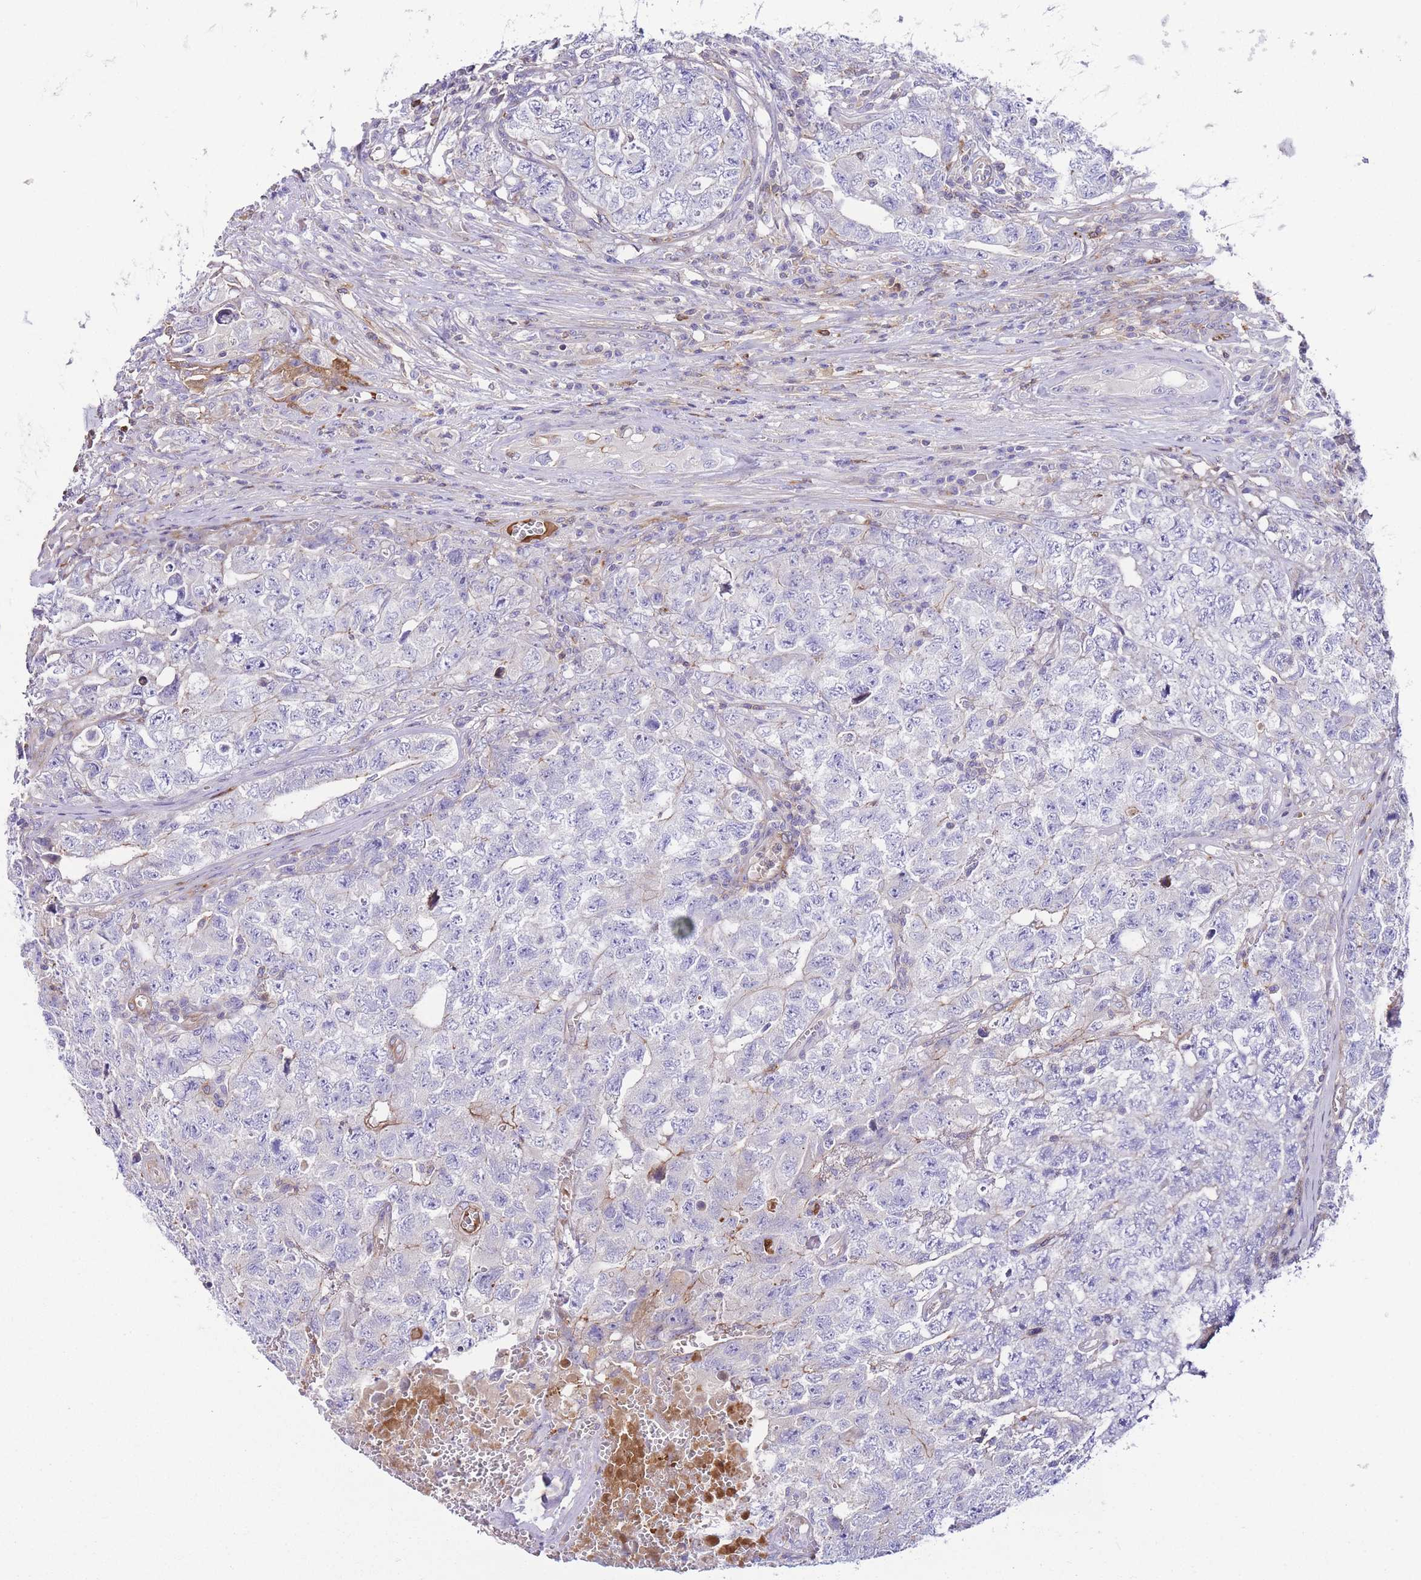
{"staining": {"intensity": "negative", "quantity": "none", "location": "none"}, "tissue": "testis cancer", "cell_type": "Tumor cells", "image_type": "cancer", "snomed": [{"axis": "morphology", "description": "Carcinoma, Embryonal, NOS"}, {"axis": "topography", "description": "Testis"}], "caption": "An IHC histopathology image of testis cancer is shown. There is no staining in tumor cells of testis cancer.", "gene": "FBN3", "patient": {"sex": "male", "age": 31}}